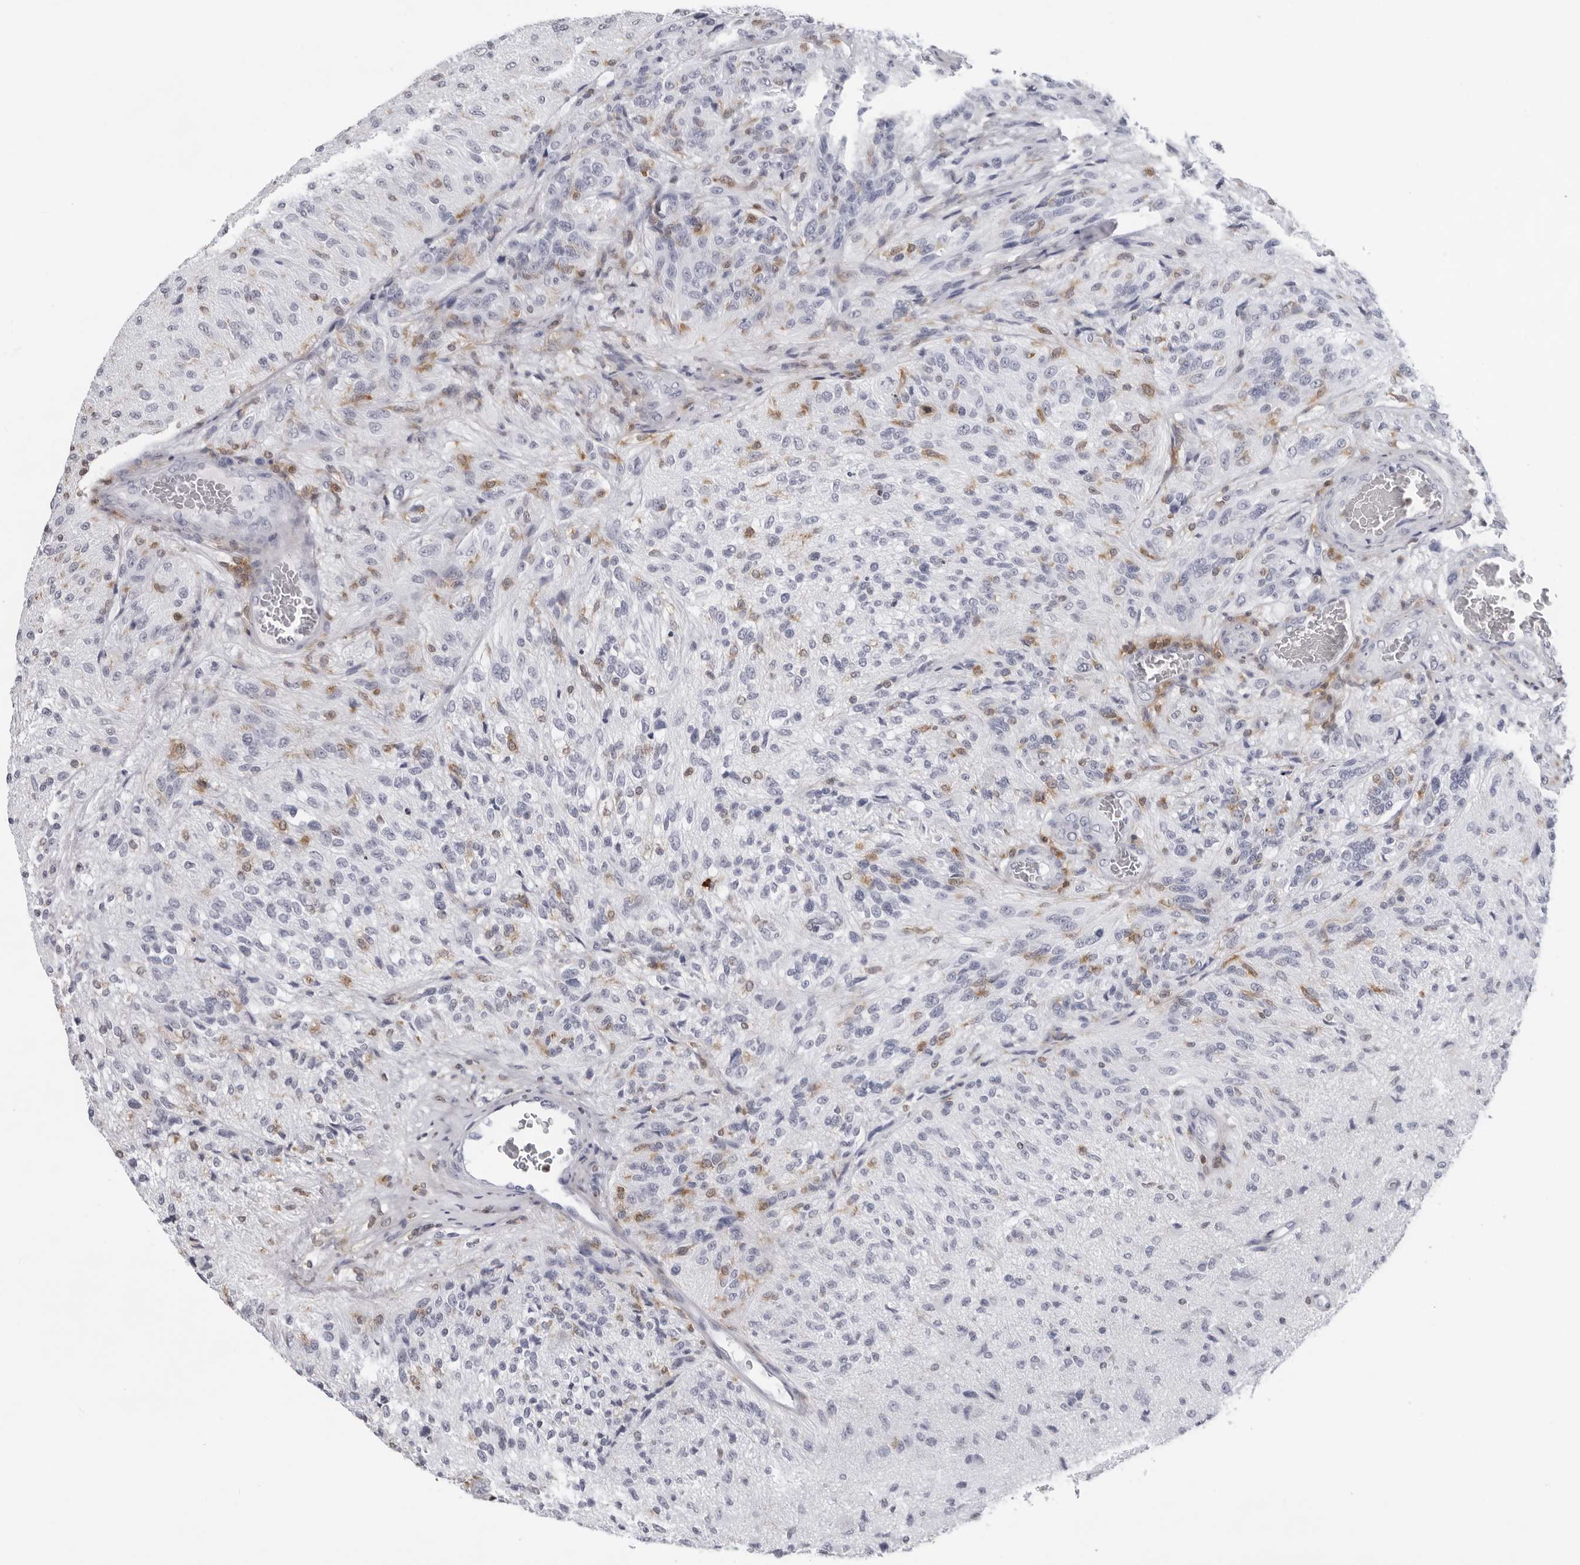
{"staining": {"intensity": "negative", "quantity": "none", "location": "none"}, "tissue": "glioma", "cell_type": "Tumor cells", "image_type": "cancer", "snomed": [{"axis": "morphology", "description": "Normal tissue, NOS"}, {"axis": "morphology", "description": "Glioma, malignant, High grade"}, {"axis": "topography", "description": "Cerebral cortex"}], "caption": "DAB (3,3'-diaminobenzidine) immunohistochemical staining of human glioma demonstrates no significant positivity in tumor cells.", "gene": "FMNL1", "patient": {"sex": "male", "age": 77}}